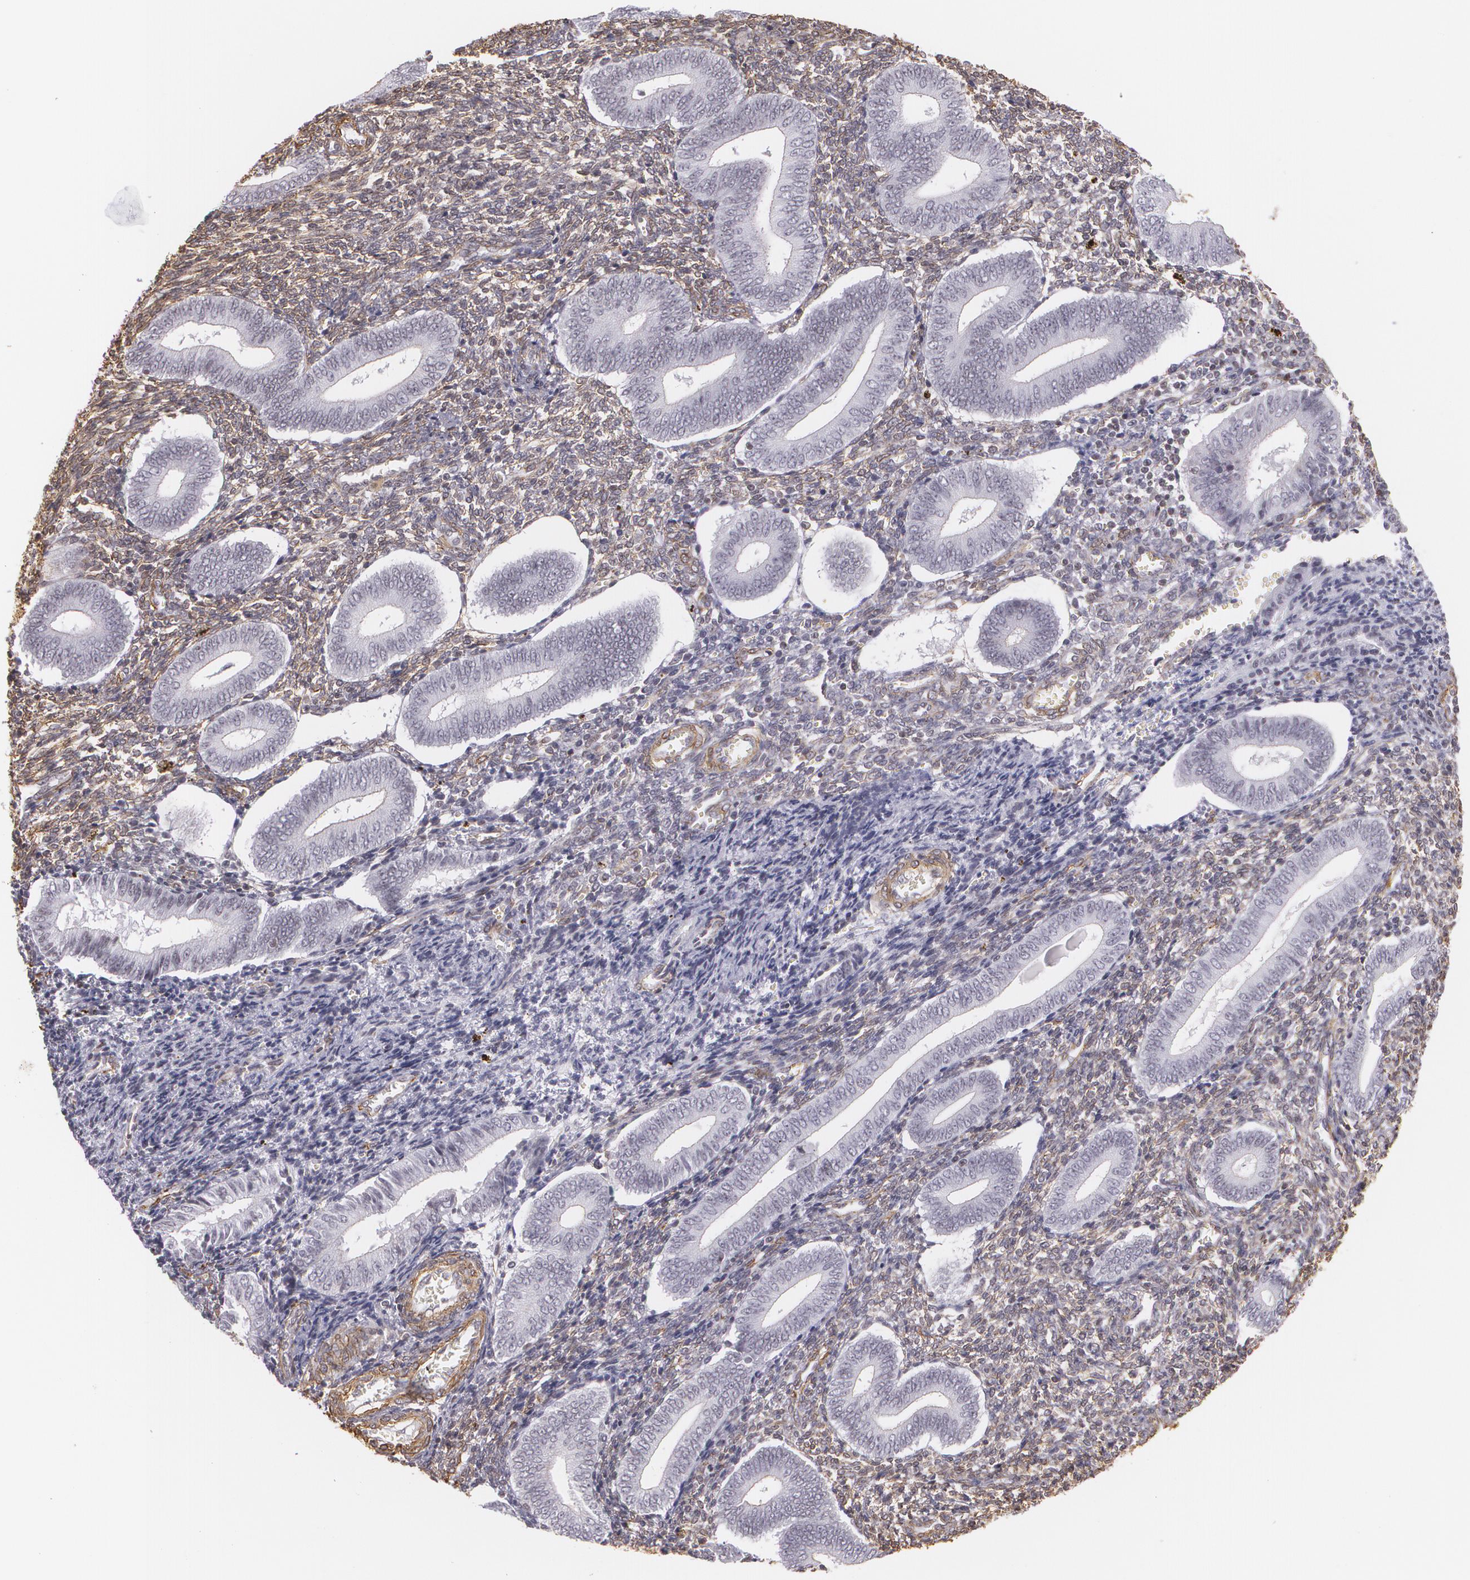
{"staining": {"intensity": "weak", "quantity": "<25%", "location": "cytoplasmic/membranous,nuclear"}, "tissue": "endometrium", "cell_type": "Cells in endometrial stroma", "image_type": "normal", "snomed": [{"axis": "morphology", "description": "Normal tissue, NOS"}, {"axis": "topography", "description": "Uterus"}, {"axis": "topography", "description": "Endometrium"}], "caption": "DAB (3,3'-diaminobenzidine) immunohistochemical staining of unremarkable endometrium exhibits no significant positivity in cells in endometrial stroma. The staining is performed using DAB brown chromogen with nuclei counter-stained in using hematoxylin.", "gene": "VAMP1", "patient": {"sex": "female", "age": 33}}